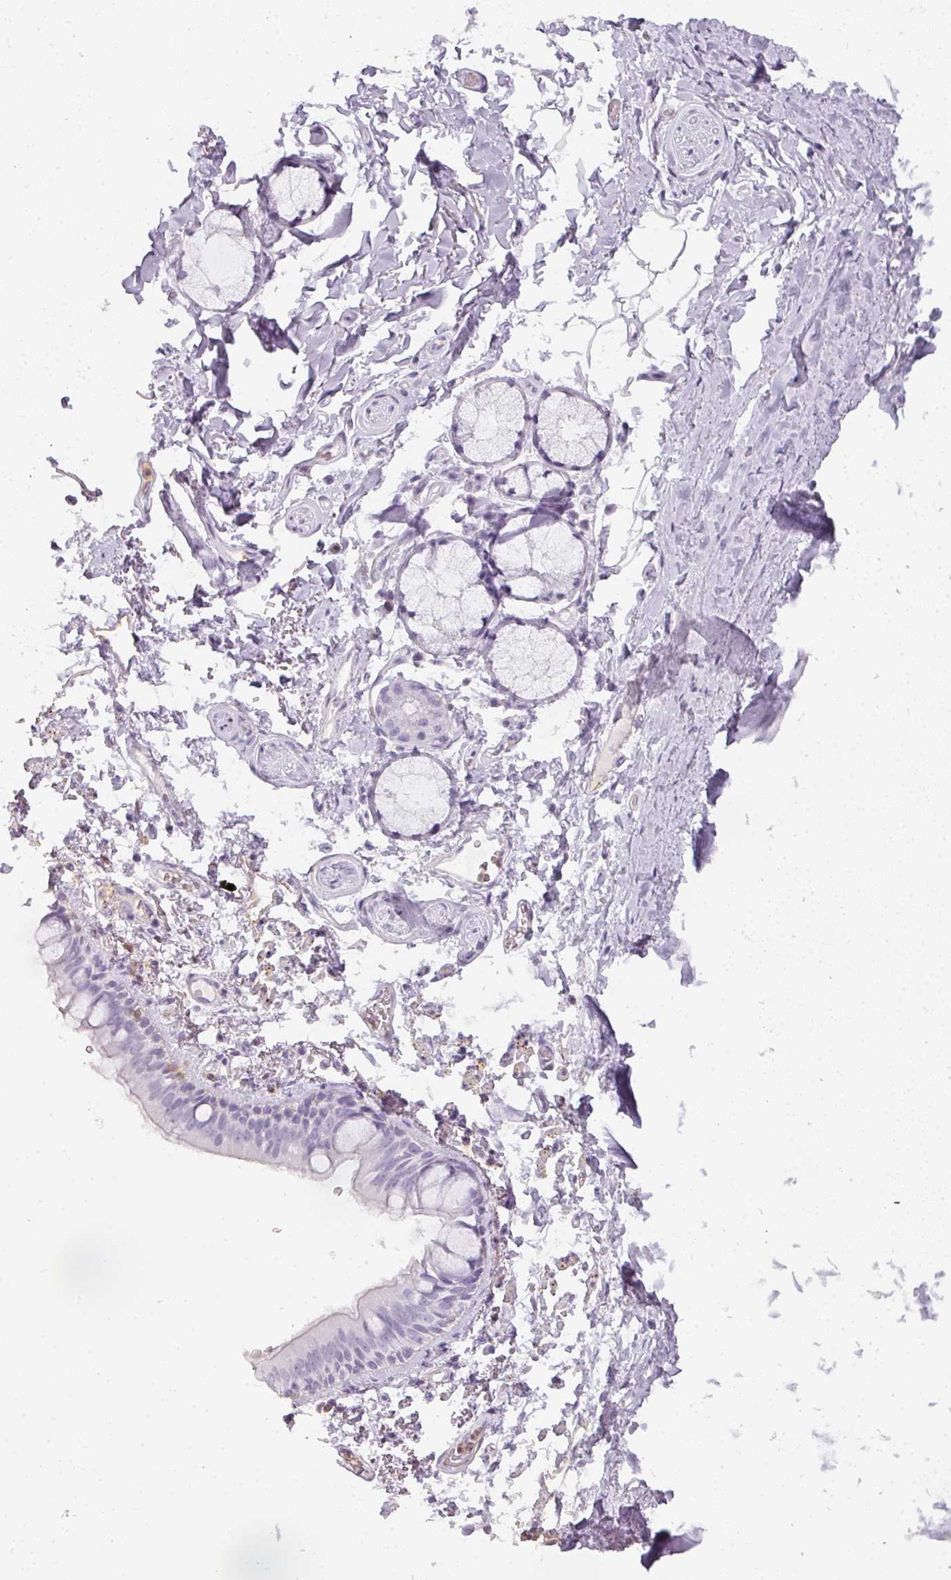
{"staining": {"intensity": "negative", "quantity": "none", "location": "none"}, "tissue": "bronchus", "cell_type": "Respiratory epithelial cells", "image_type": "normal", "snomed": [{"axis": "morphology", "description": "Normal tissue, NOS"}, {"axis": "topography", "description": "Bronchus"}], "caption": "Human bronchus stained for a protein using immunohistochemistry reveals no staining in respiratory epithelial cells.", "gene": "TMEM42", "patient": {"sex": "male", "age": 70}}